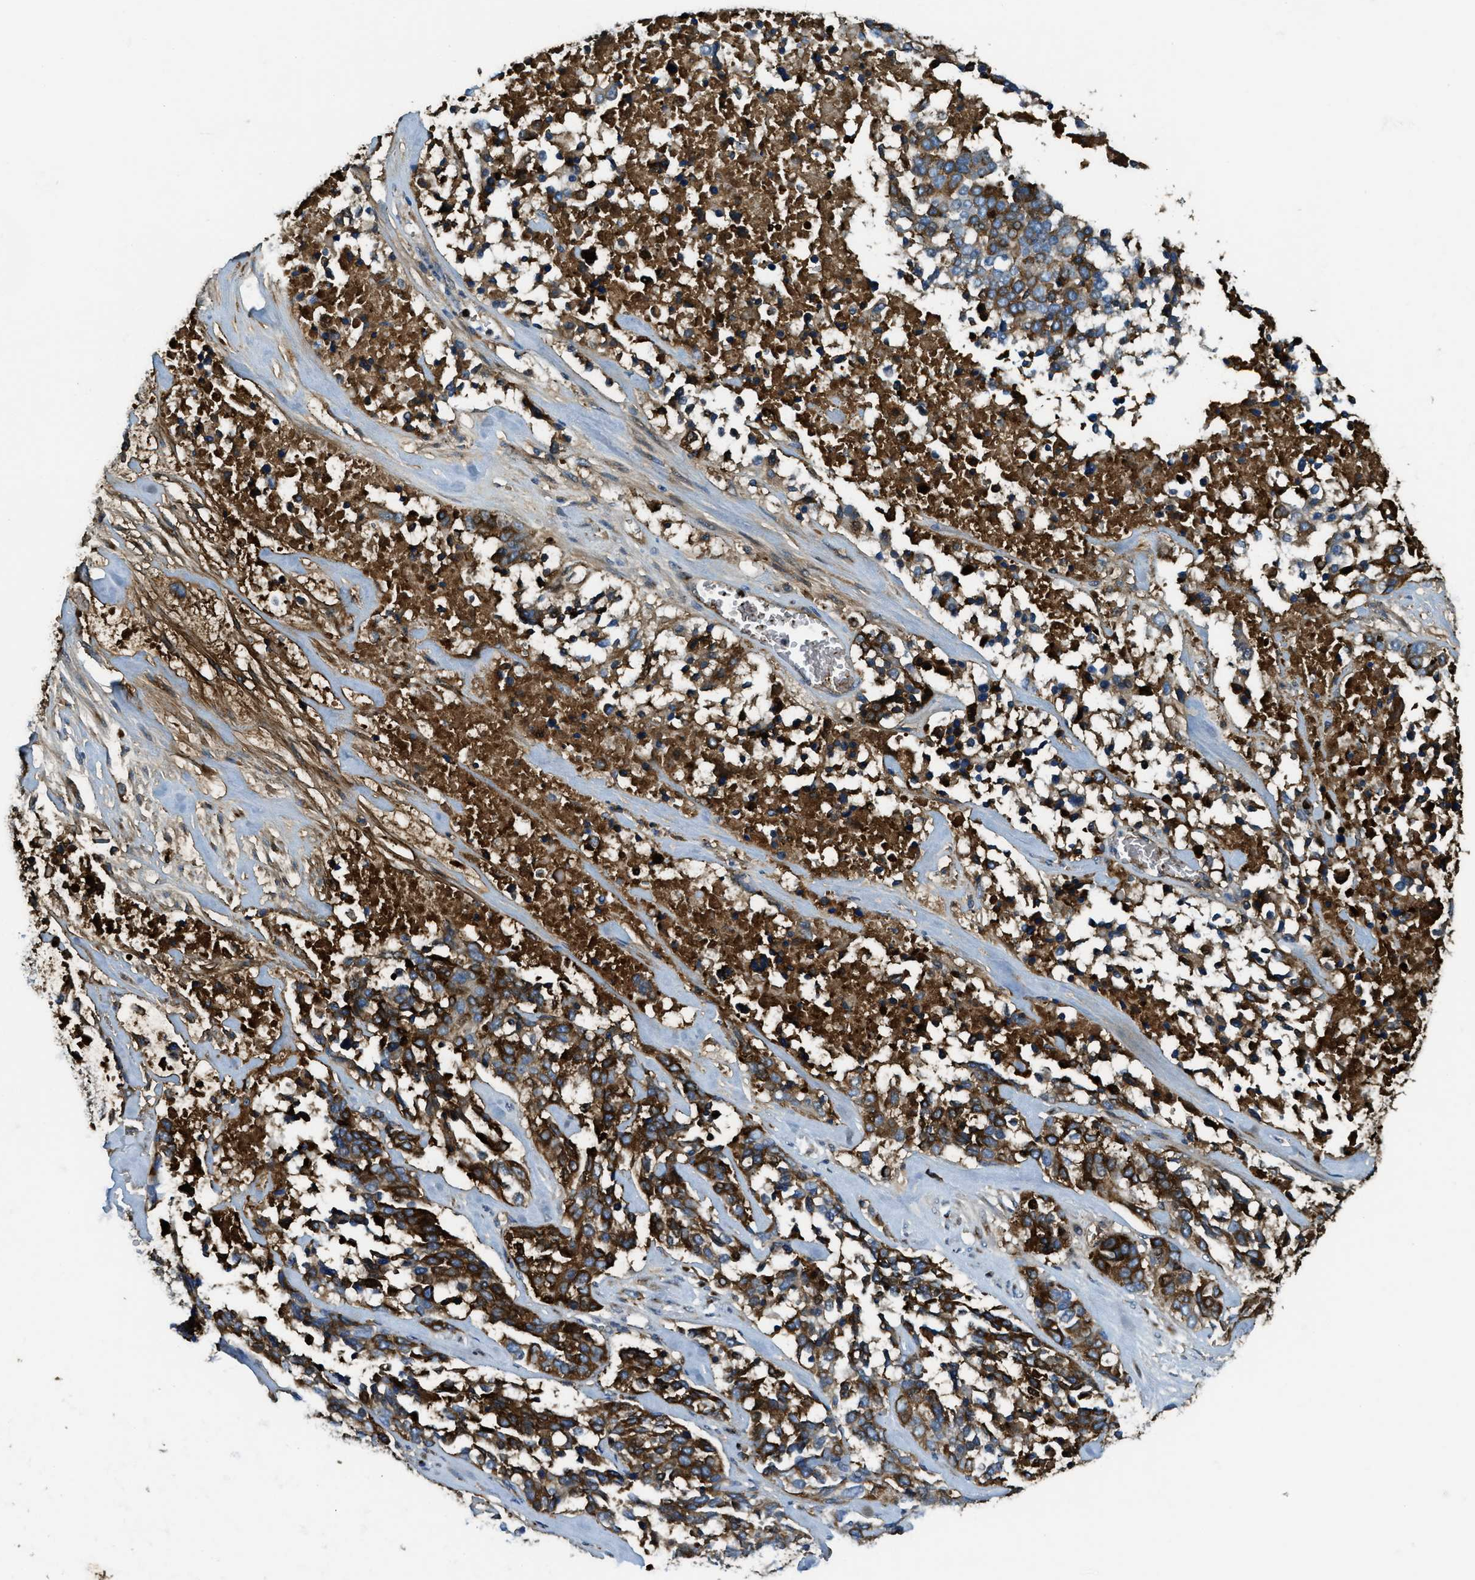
{"staining": {"intensity": "moderate", "quantity": ">75%", "location": "cytoplasmic/membranous"}, "tissue": "ovarian cancer", "cell_type": "Tumor cells", "image_type": "cancer", "snomed": [{"axis": "morphology", "description": "Cystadenocarcinoma, serous, NOS"}, {"axis": "topography", "description": "Ovary"}], "caption": "The immunohistochemical stain highlights moderate cytoplasmic/membranous positivity in tumor cells of serous cystadenocarcinoma (ovarian) tissue.", "gene": "TRIM59", "patient": {"sex": "female", "age": 44}}